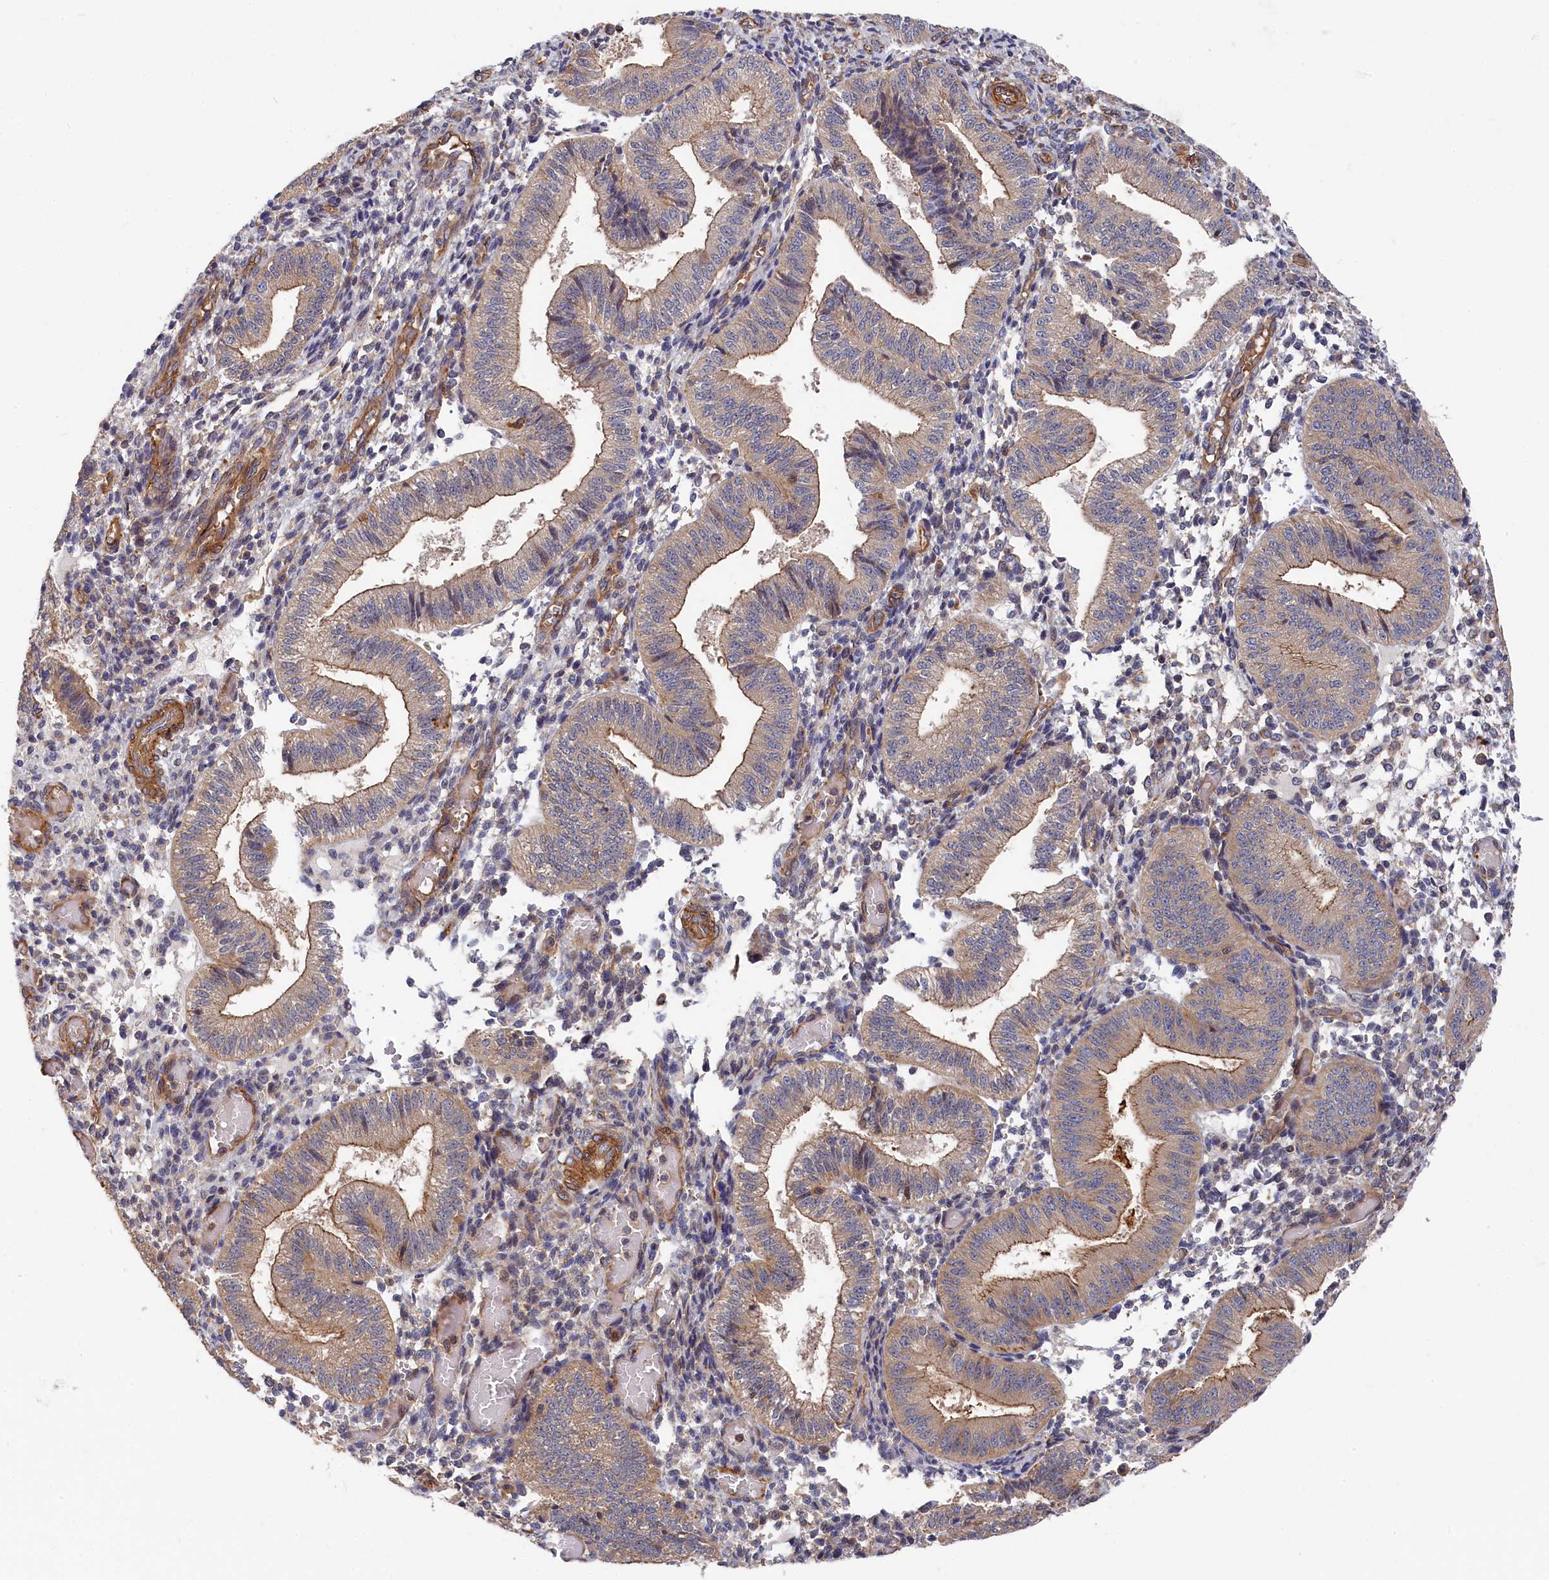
{"staining": {"intensity": "moderate", "quantity": "25%-75%", "location": "cytoplasmic/membranous"}, "tissue": "endometrium", "cell_type": "Cells in endometrial stroma", "image_type": "normal", "snomed": [{"axis": "morphology", "description": "Normal tissue, NOS"}, {"axis": "topography", "description": "Endometrium"}], "caption": "Endometrium stained for a protein demonstrates moderate cytoplasmic/membranous positivity in cells in endometrial stroma. The staining was performed using DAB, with brown indicating positive protein expression. Nuclei are stained blue with hematoxylin.", "gene": "LDHD", "patient": {"sex": "female", "age": 34}}